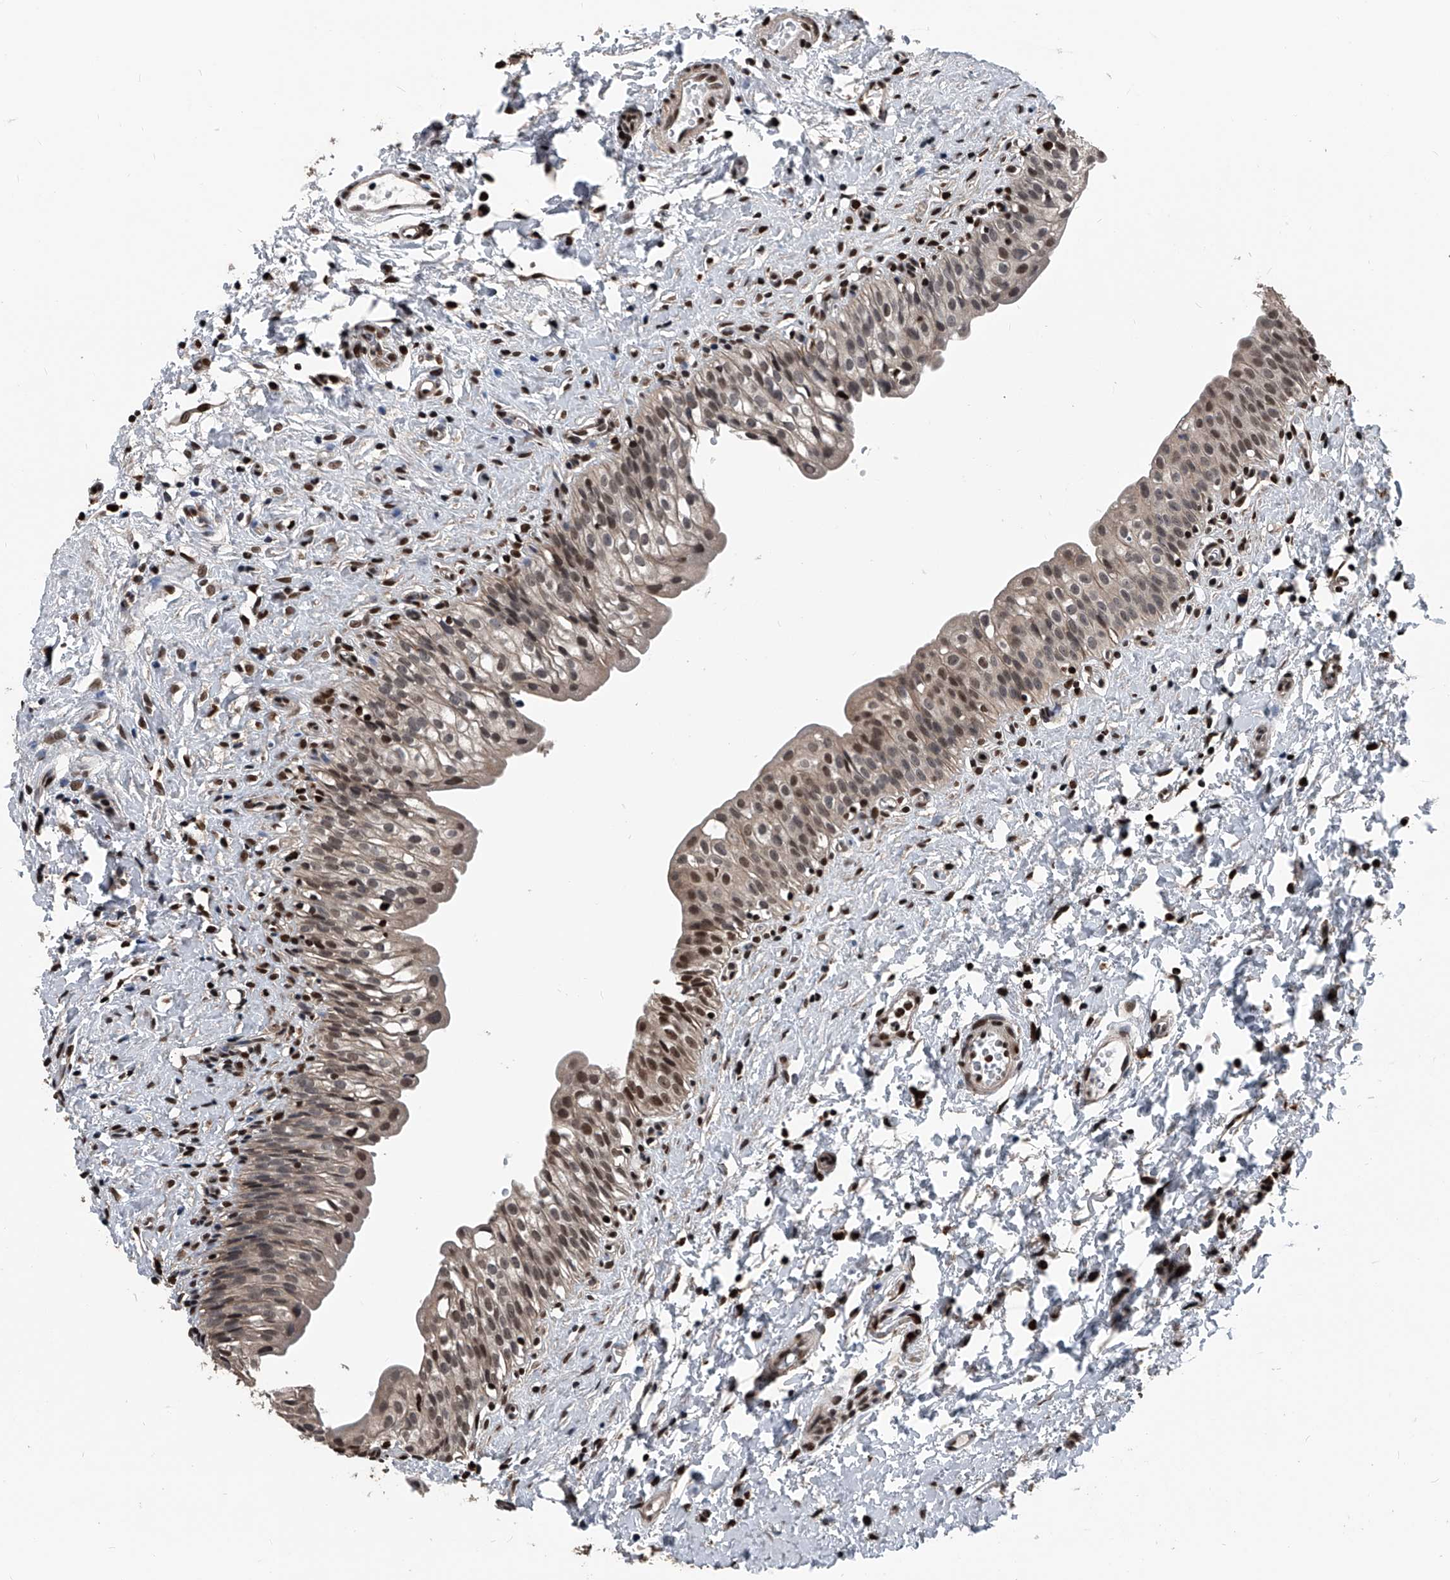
{"staining": {"intensity": "moderate", "quantity": ">75%", "location": "nuclear"}, "tissue": "urinary bladder", "cell_type": "Urothelial cells", "image_type": "normal", "snomed": [{"axis": "morphology", "description": "Normal tissue, NOS"}, {"axis": "topography", "description": "Urinary bladder"}], "caption": "Urinary bladder stained with a brown dye exhibits moderate nuclear positive expression in about >75% of urothelial cells.", "gene": "FKBP5", "patient": {"sex": "male", "age": 51}}